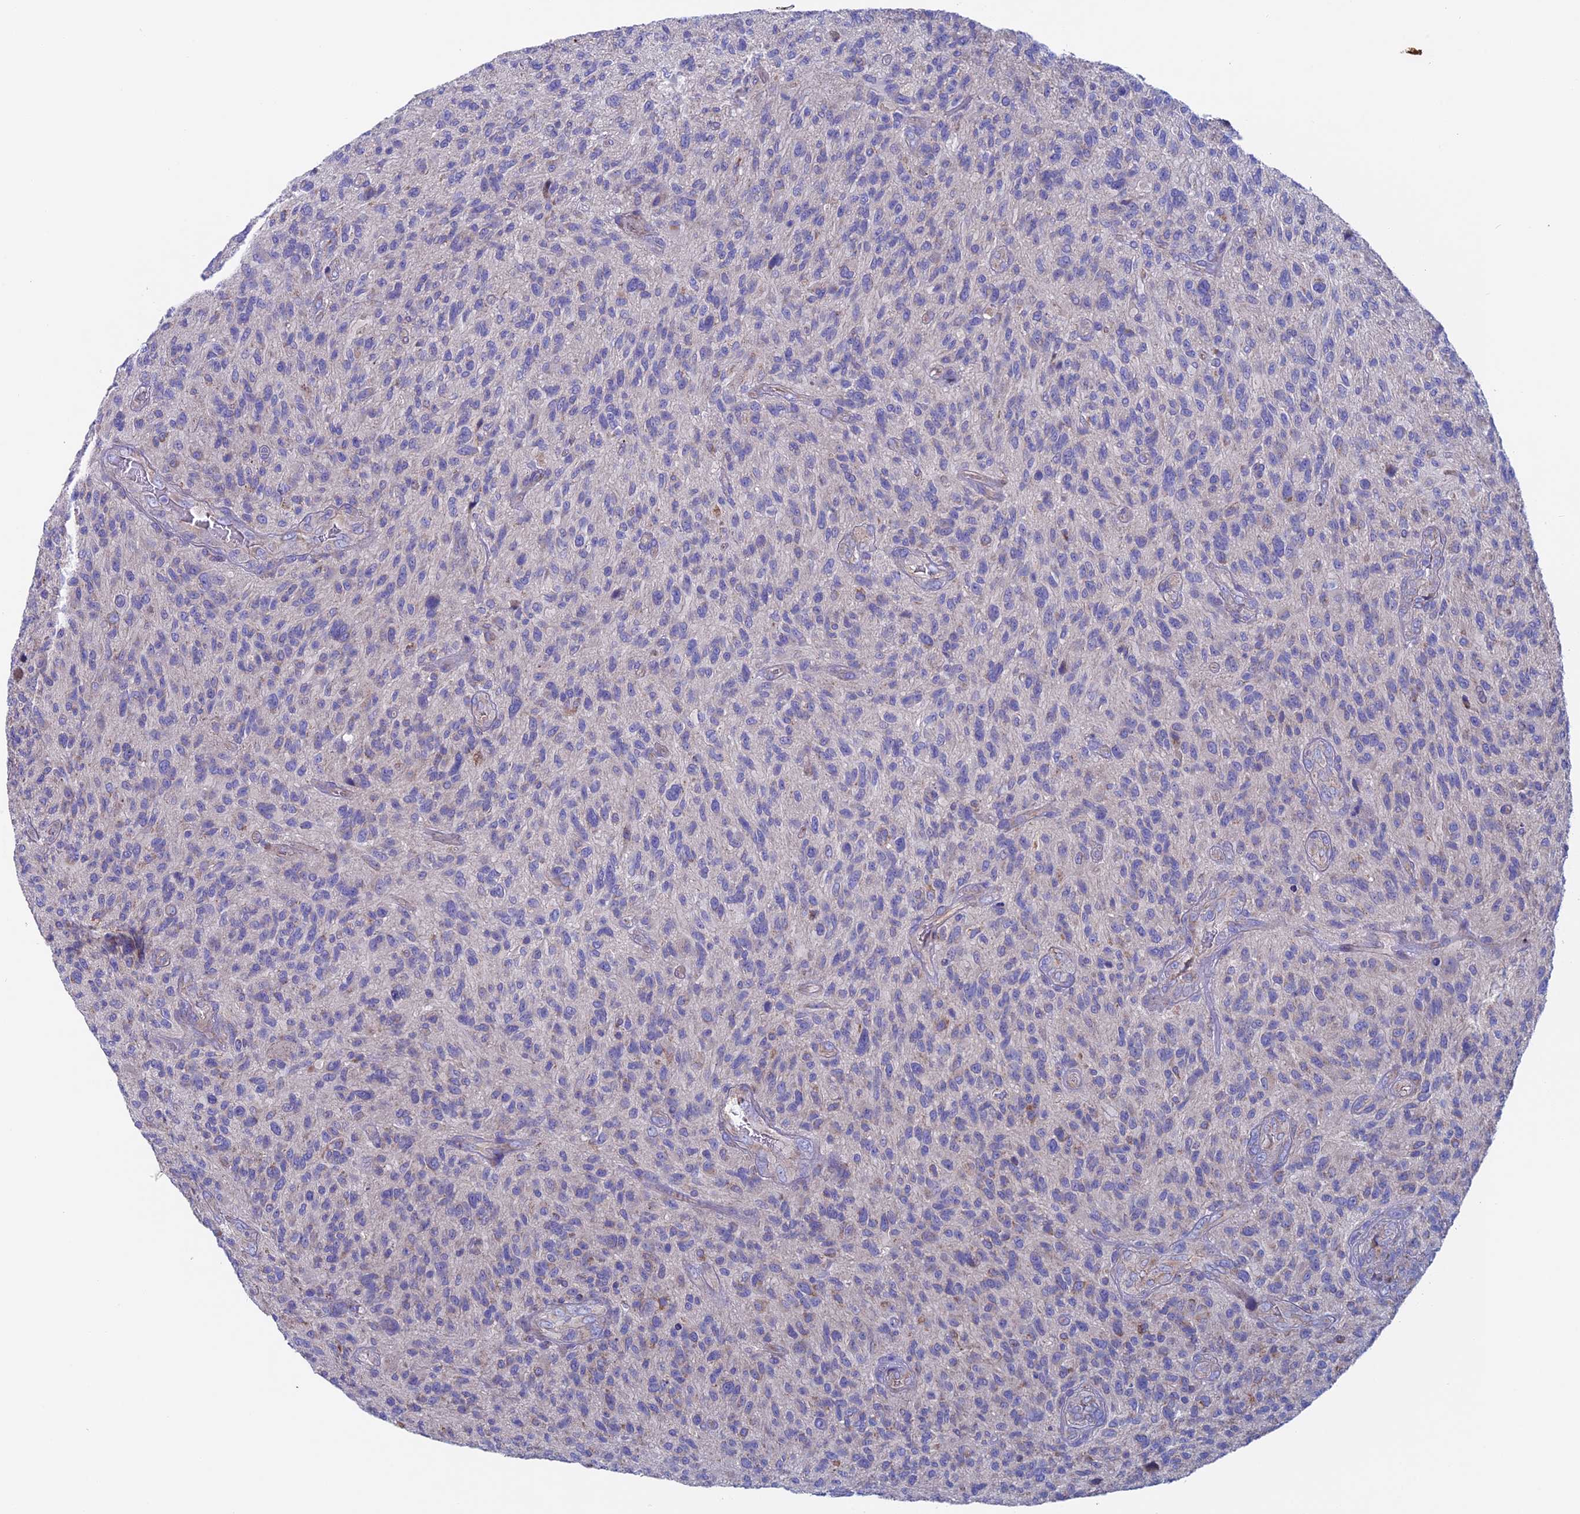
{"staining": {"intensity": "negative", "quantity": "none", "location": "none"}, "tissue": "glioma", "cell_type": "Tumor cells", "image_type": "cancer", "snomed": [{"axis": "morphology", "description": "Glioma, malignant, High grade"}, {"axis": "topography", "description": "Brain"}], "caption": "Immunohistochemistry (IHC) of human glioma shows no expression in tumor cells.", "gene": "SLC15A5", "patient": {"sex": "male", "age": 47}}